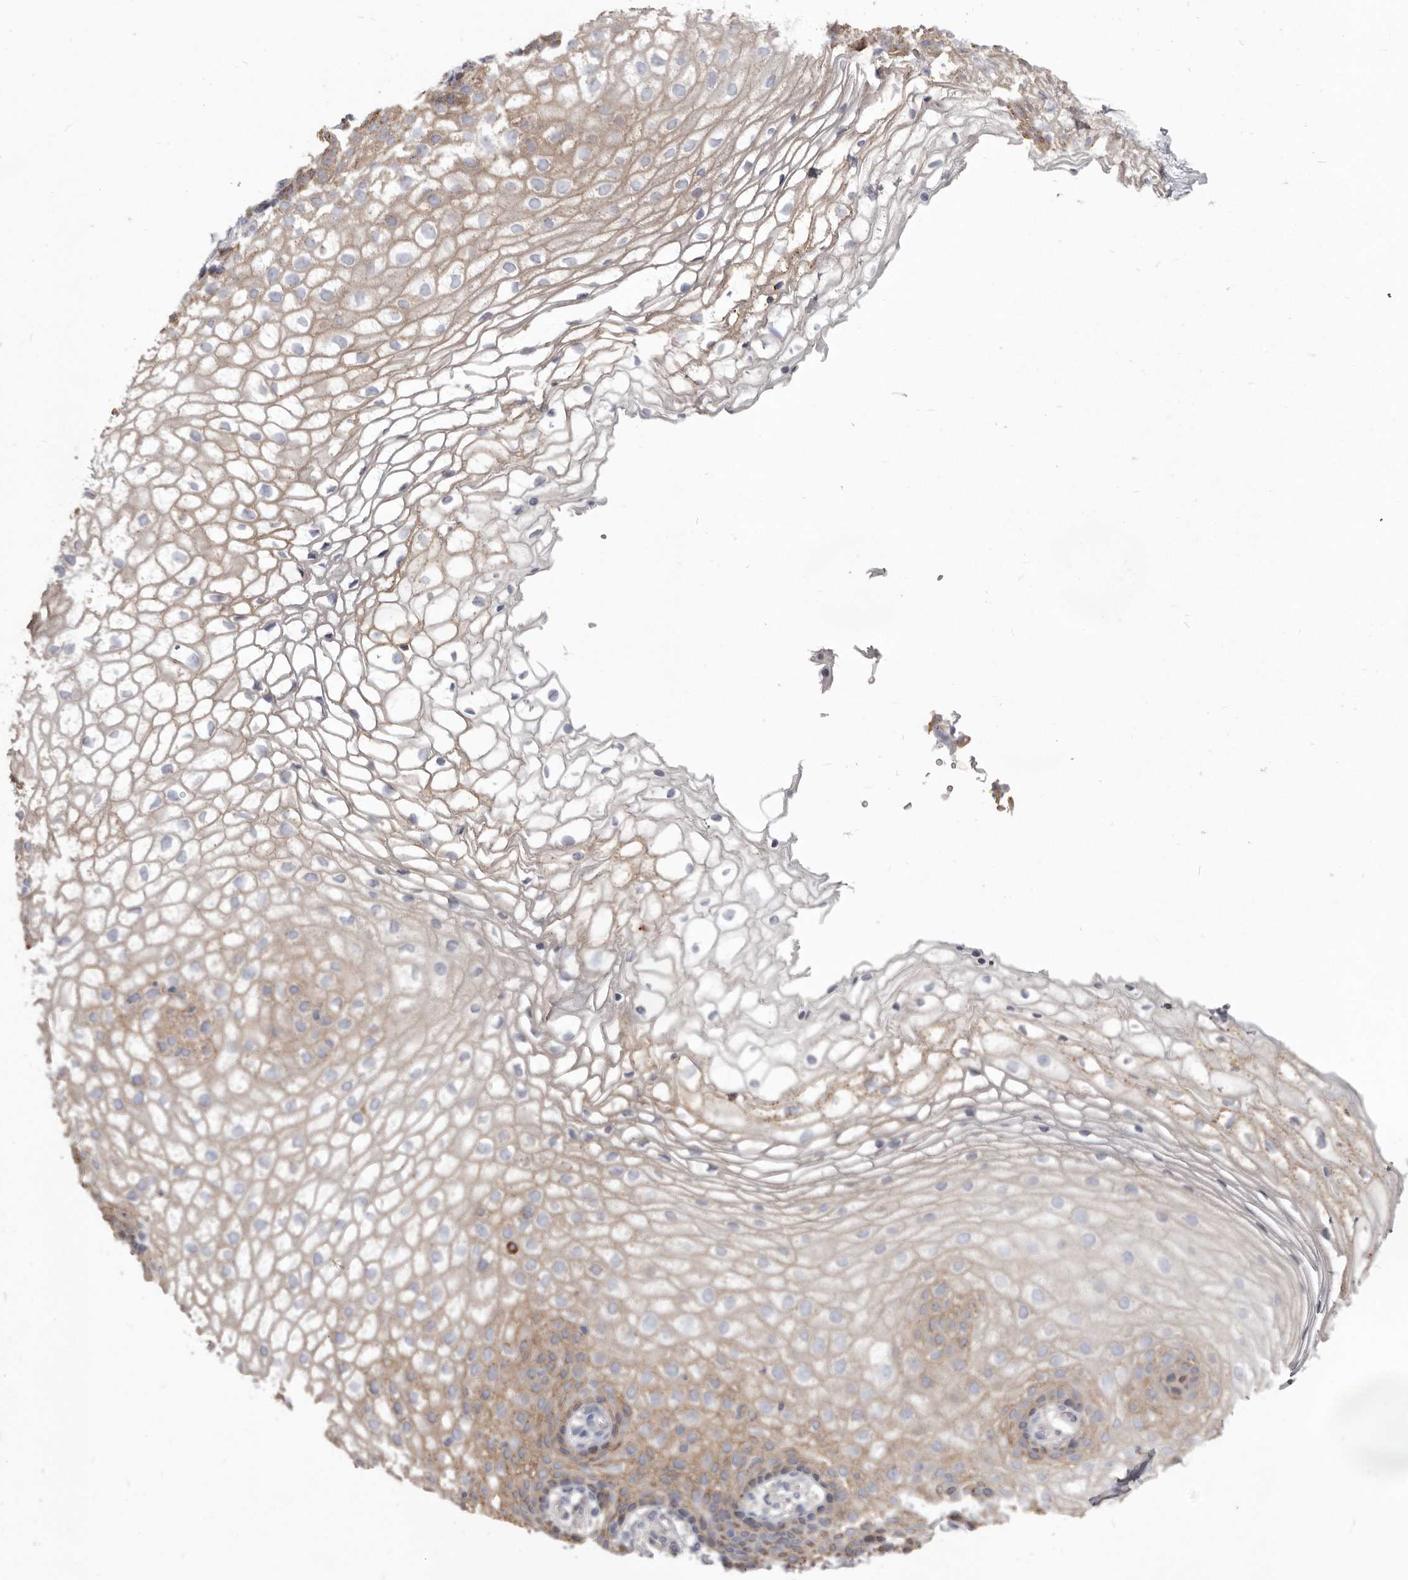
{"staining": {"intensity": "weak", "quantity": "25%-75%", "location": "cytoplasmic/membranous"}, "tissue": "vagina", "cell_type": "Squamous epithelial cells", "image_type": "normal", "snomed": [{"axis": "morphology", "description": "Normal tissue, NOS"}, {"axis": "topography", "description": "Vagina"}], "caption": "A micrograph showing weak cytoplasmic/membranous positivity in approximately 25%-75% of squamous epithelial cells in benign vagina, as visualized by brown immunohistochemical staining.", "gene": "TPD52", "patient": {"sex": "female", "age": 60}}